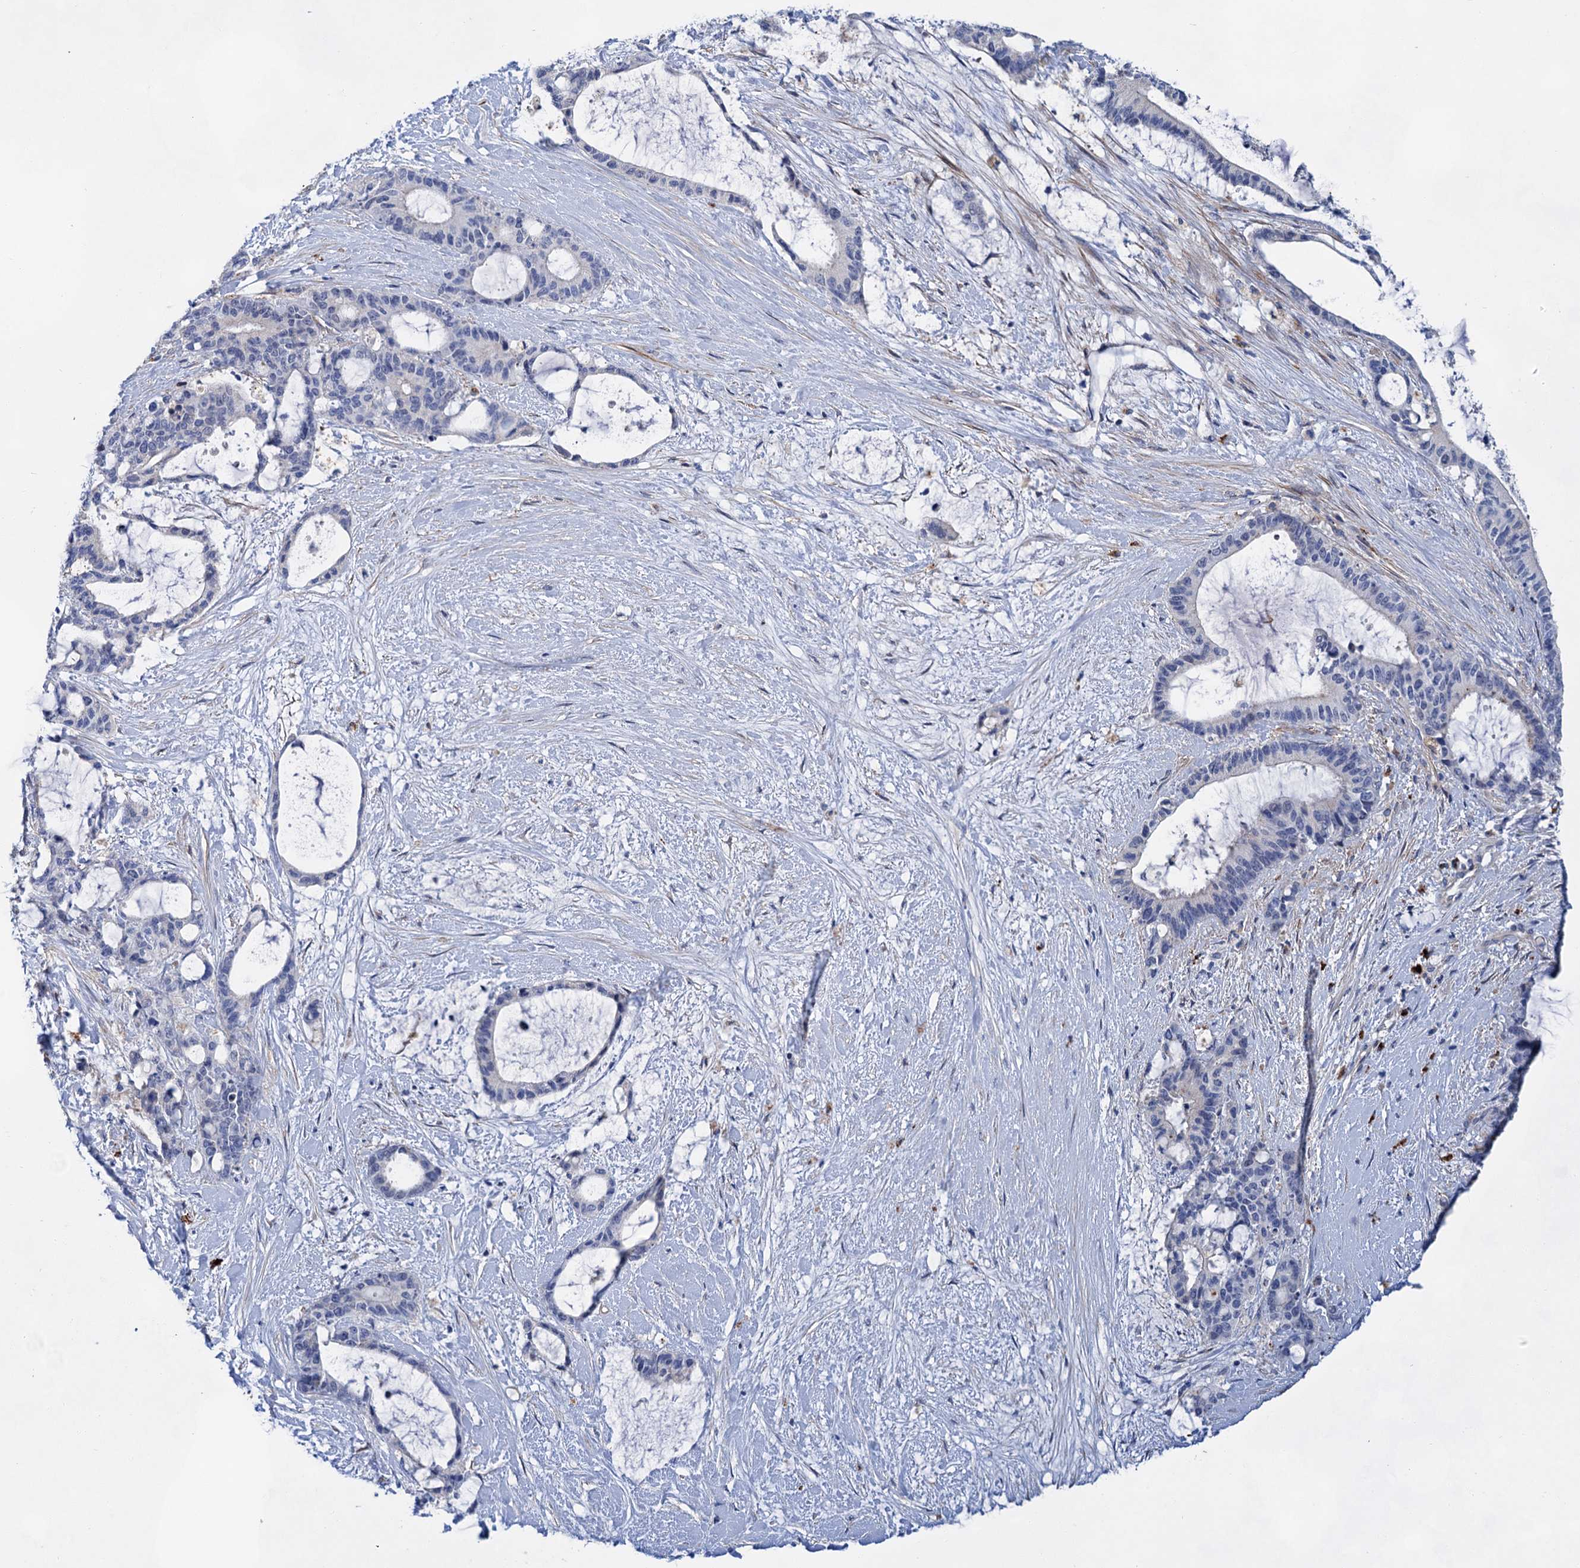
{"staining": {"intensity": "negative", "quantity": "none", "location": "none"}, "tissue": "liver cancer", "cell_type": "Tumor cells", "image_type": "cancer", "snomed": [{"axis": "morphology", "description": "Normal tissue, NOS"}, {"axis": "morphology", "description": "Cholangiocarcinoma"}, {"axis": "topography", "description": "Liver"}, {"axis": "topography", "description": "Peripheral nerve tissue"}], "caption": "A photomicrograph of human liver cholangiocarcinoma is negative for staining in tumor cells.", "gene": "GPR155", "patient": {"sex": "female", "age": 73}}